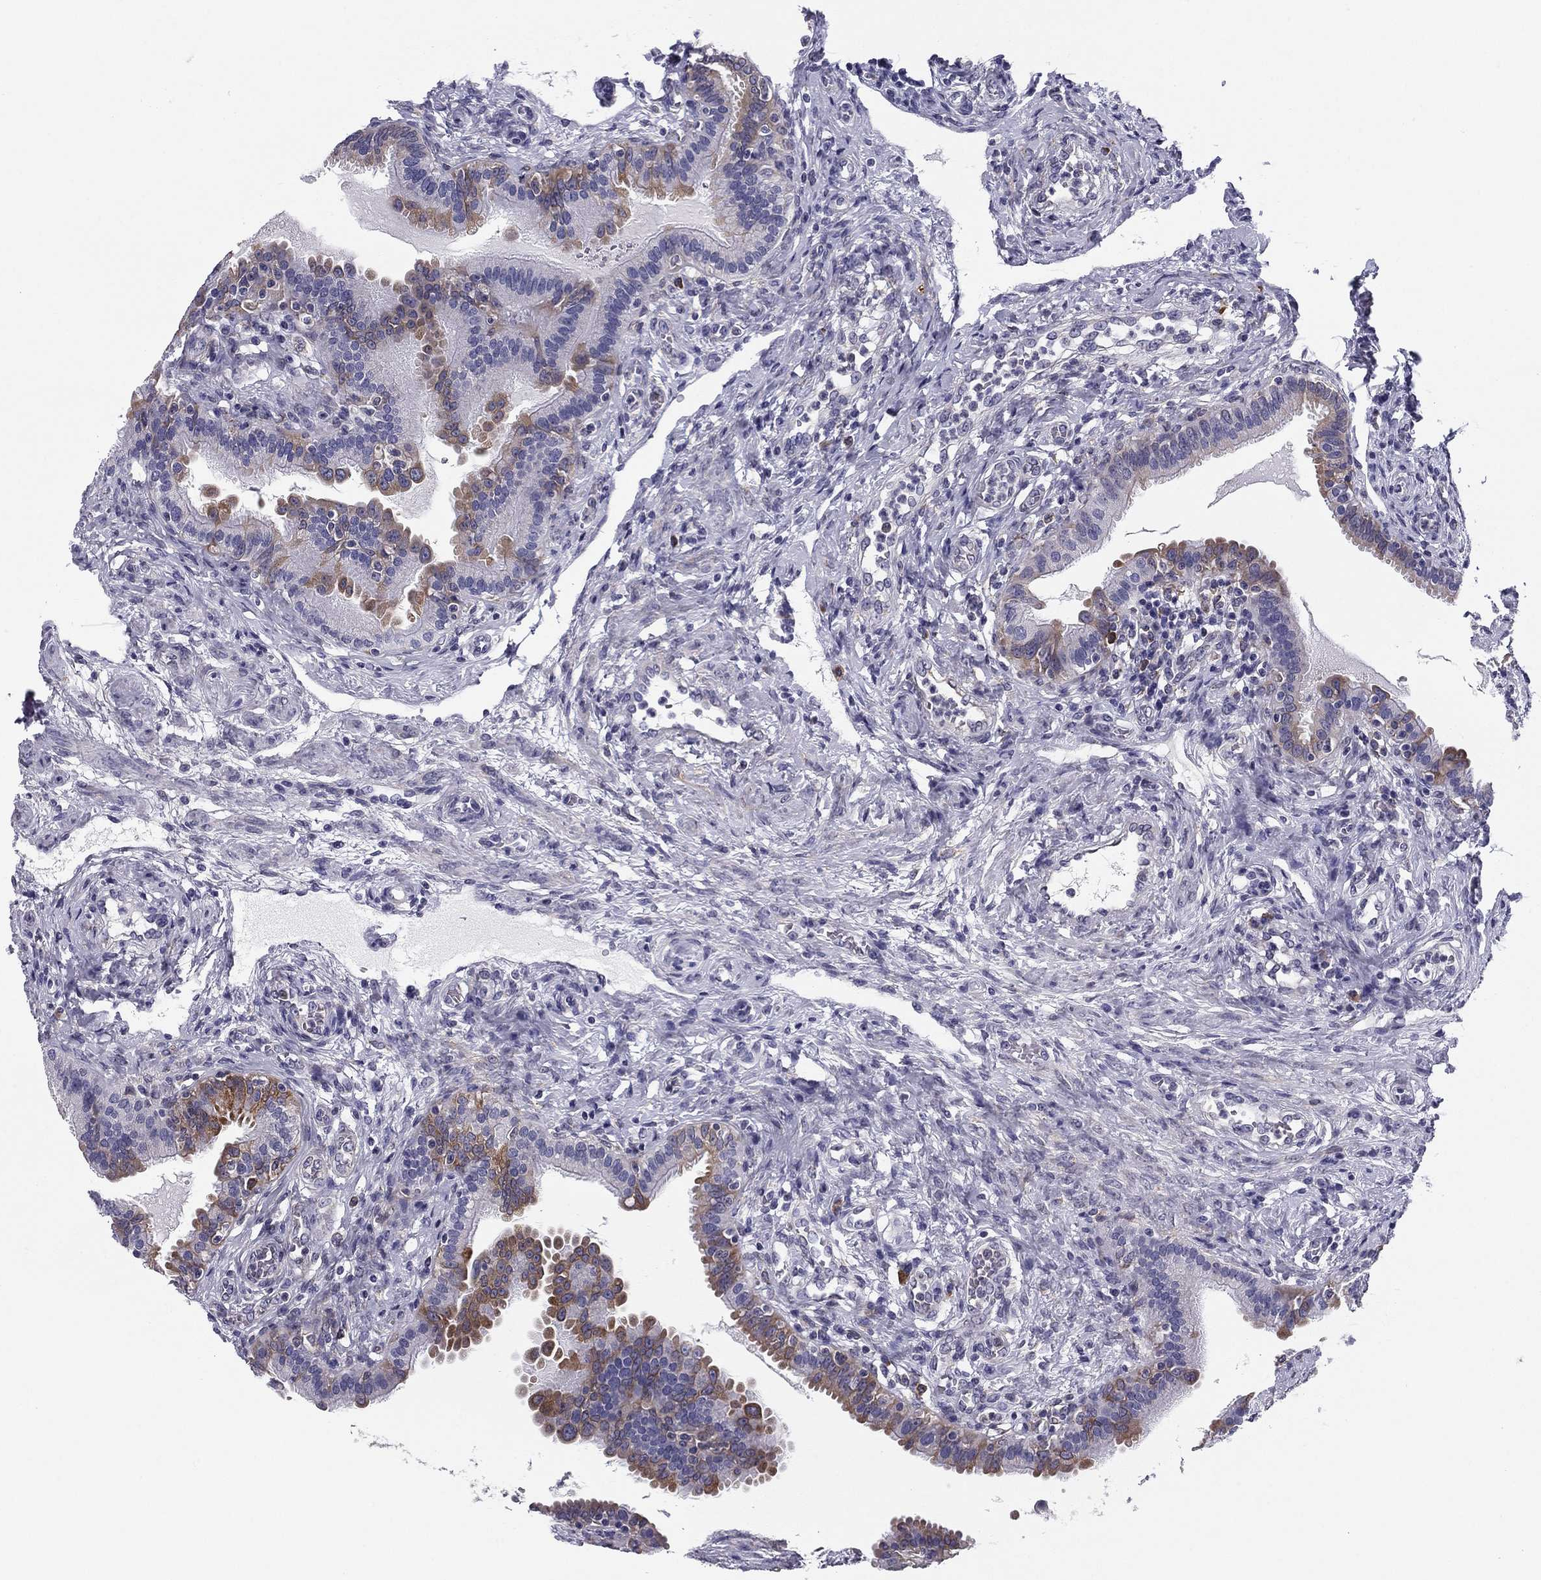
{"staining": {"intensity": "moderate", "quantity": "25%-75%", "location": "cytoplasmic/membranous"}, "tissue": "fallopian tube", "cell_type": "Glandular cells", "image_type": "normal", "snomed": [{"axis": "morphology", "description": "Normal tissue, NOS"}, {"axis": "topography", "description": "Fallopian tube"}, {"axis": "topography", "description": "Ovary"}], "caption": "Immunohistochemistry of normal human fallopian tube demonstrates medium levels of moderate cytoplasmic/membranous staining in approximately 25%-75% of glandular cells. (DAB (3,3'-diaminobenzidine) = brown stain, brightfield microscopy at high magnification).", "gene": "TMED3", "patient": {"sex": "female", "age": 41}}